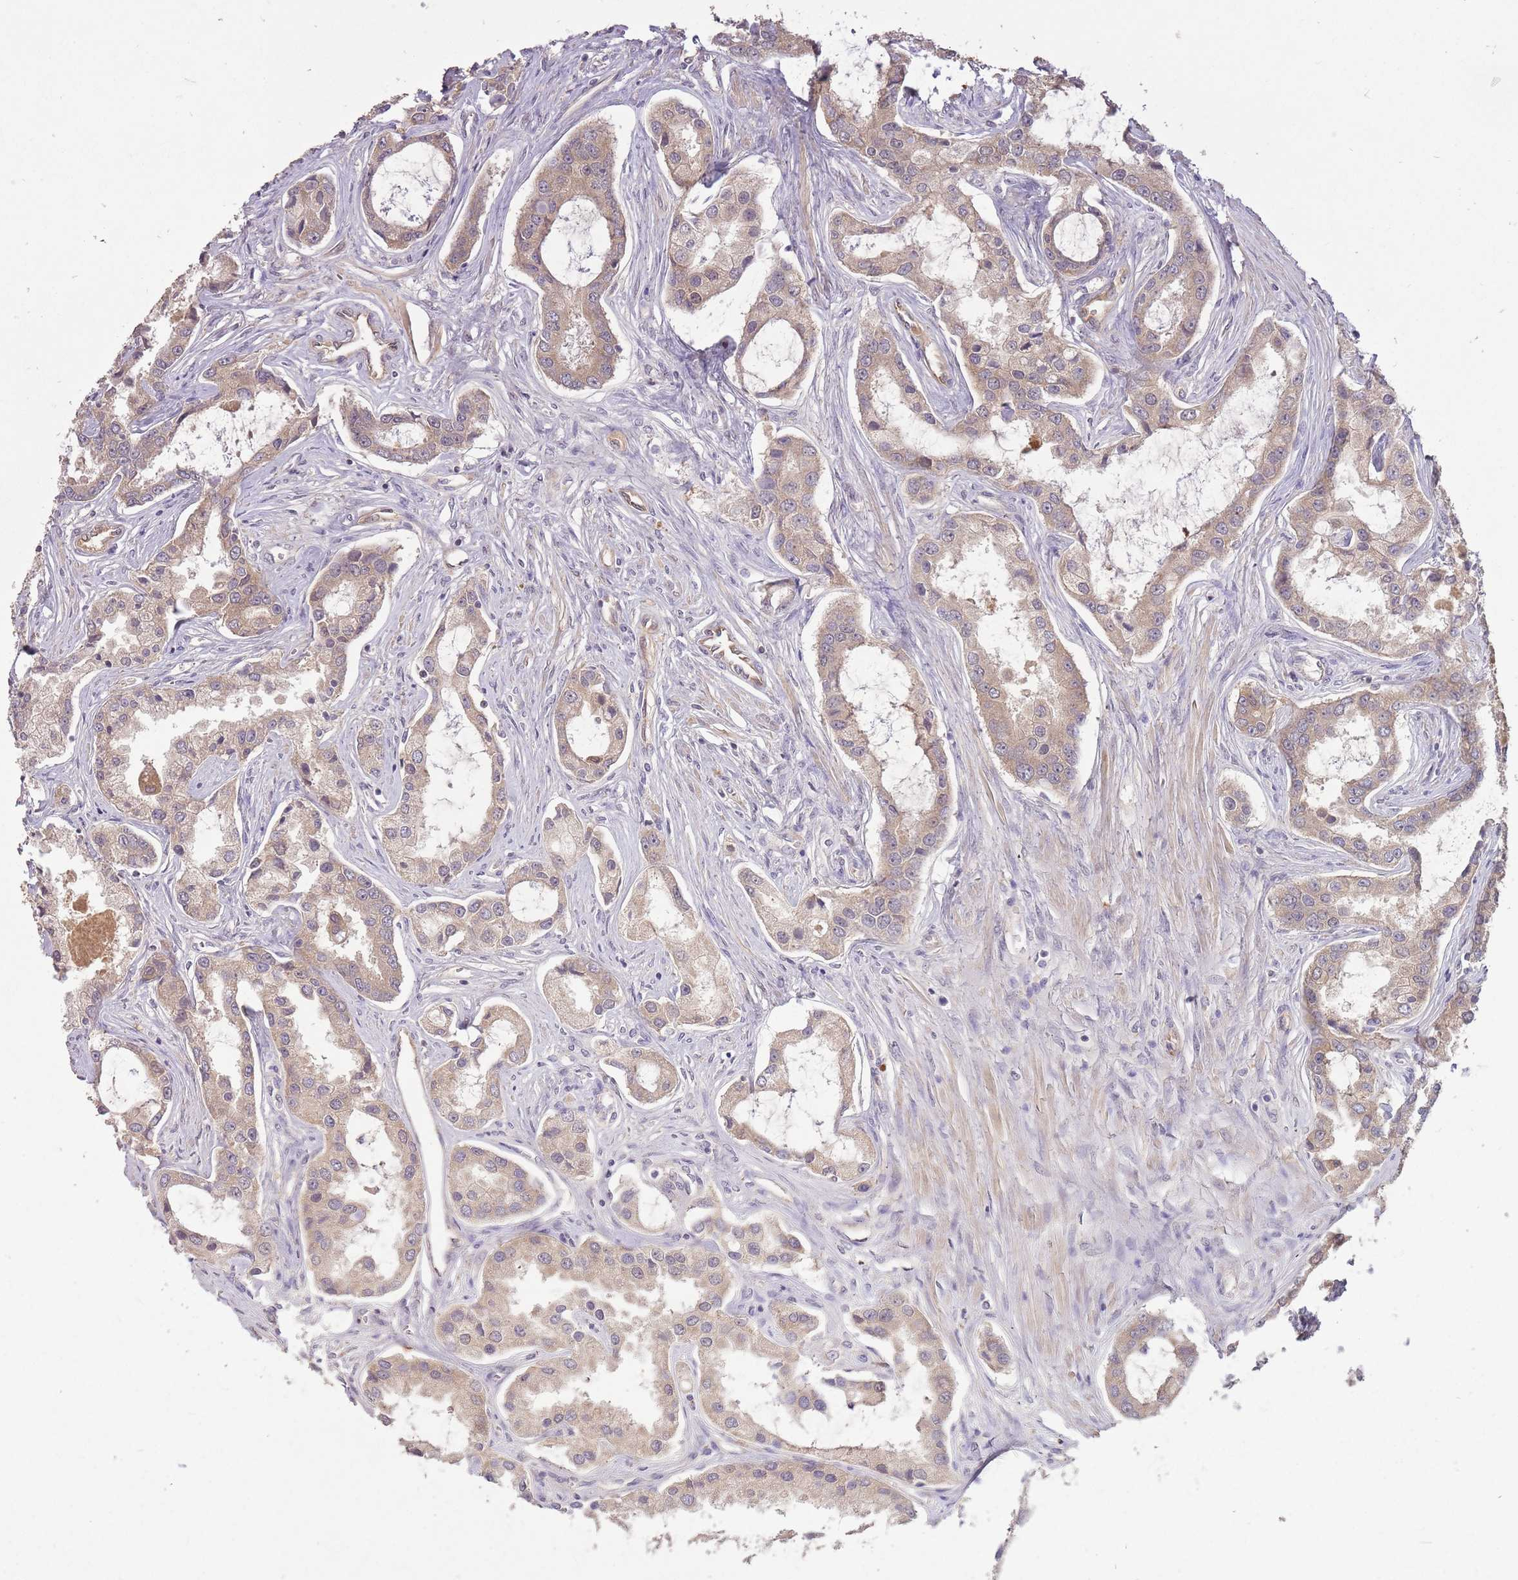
{"staining": {"intensity": "weak", "quantity": ">75%", "location": "cytoplasmic/membranous"}, "tissue": "prostate cancer", "cell_type": "Tumor cells", "image_type": "cancer", "snomed": [{"axis": "morphology", "description": "Adenocarcinoma, Low grade"}, {"axis": "topography", "description": "Prostate"}], "caption": "Approximately >75% of tumor cells in human prostate cancer demonstrate weak cytoplasmic/membranous protein positivity as visualized by brown immunohistochemical staining.", "gene": "LRATD2", "patient": {"sex": "male", "age": 68}}